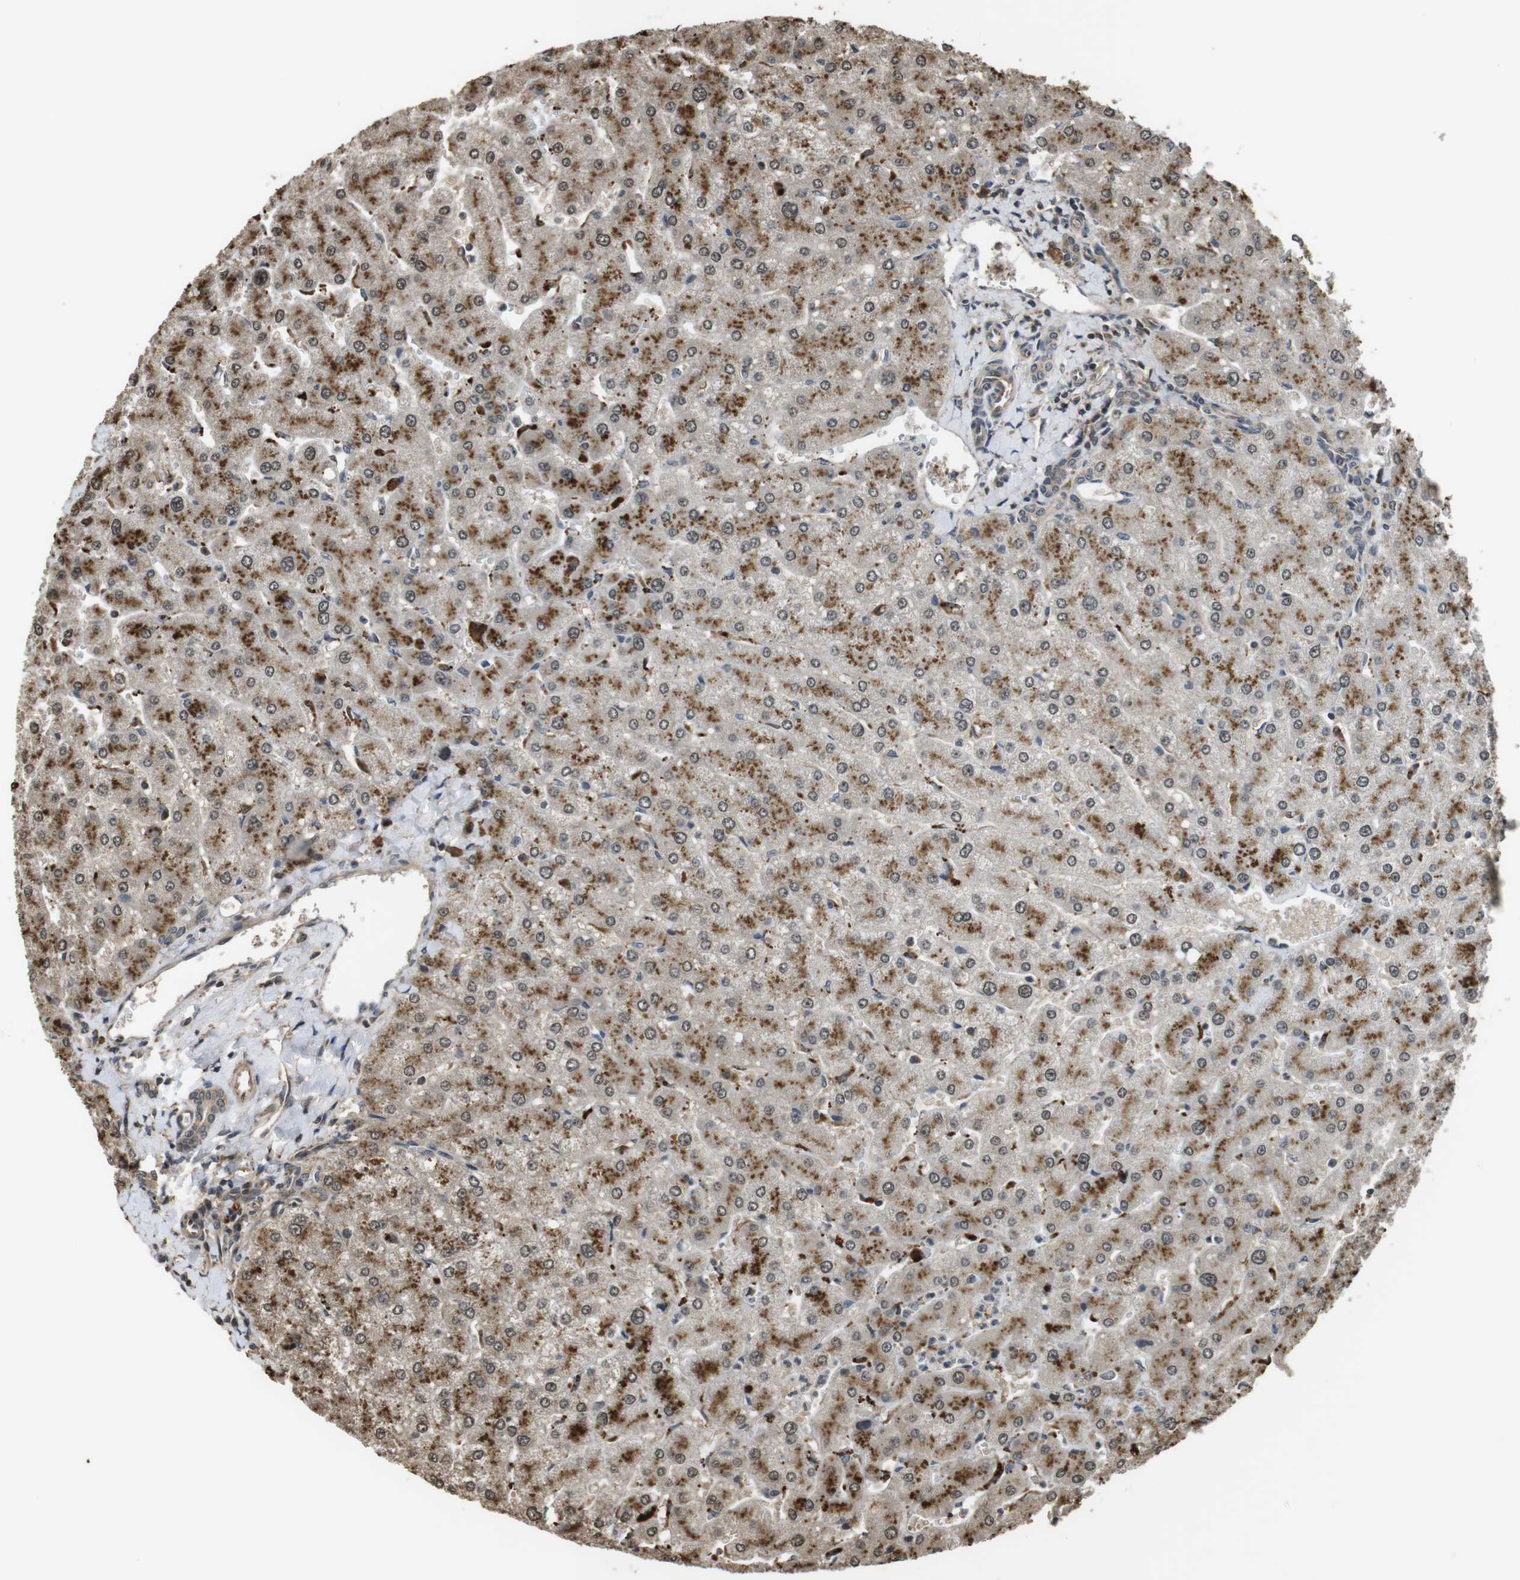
{"staining": {"intensity": "weak", "quantity": "<25%", "location": "cytoplasmic/membranous"}, "tissue": "liver", "cell_type": "Cholangiocytes", "image_type": "normal", "snomed": [{"axis": "morphology", "description": "Normal tissue, NOS"}, {"axis": "topography", "description": "Liver"}], "caption": "Immunohistochemical staining of benign liver reveals no significant staining in cholangiocytes.", "gene": "FZD10", "patient": {"sex": "male", "age": 55}}